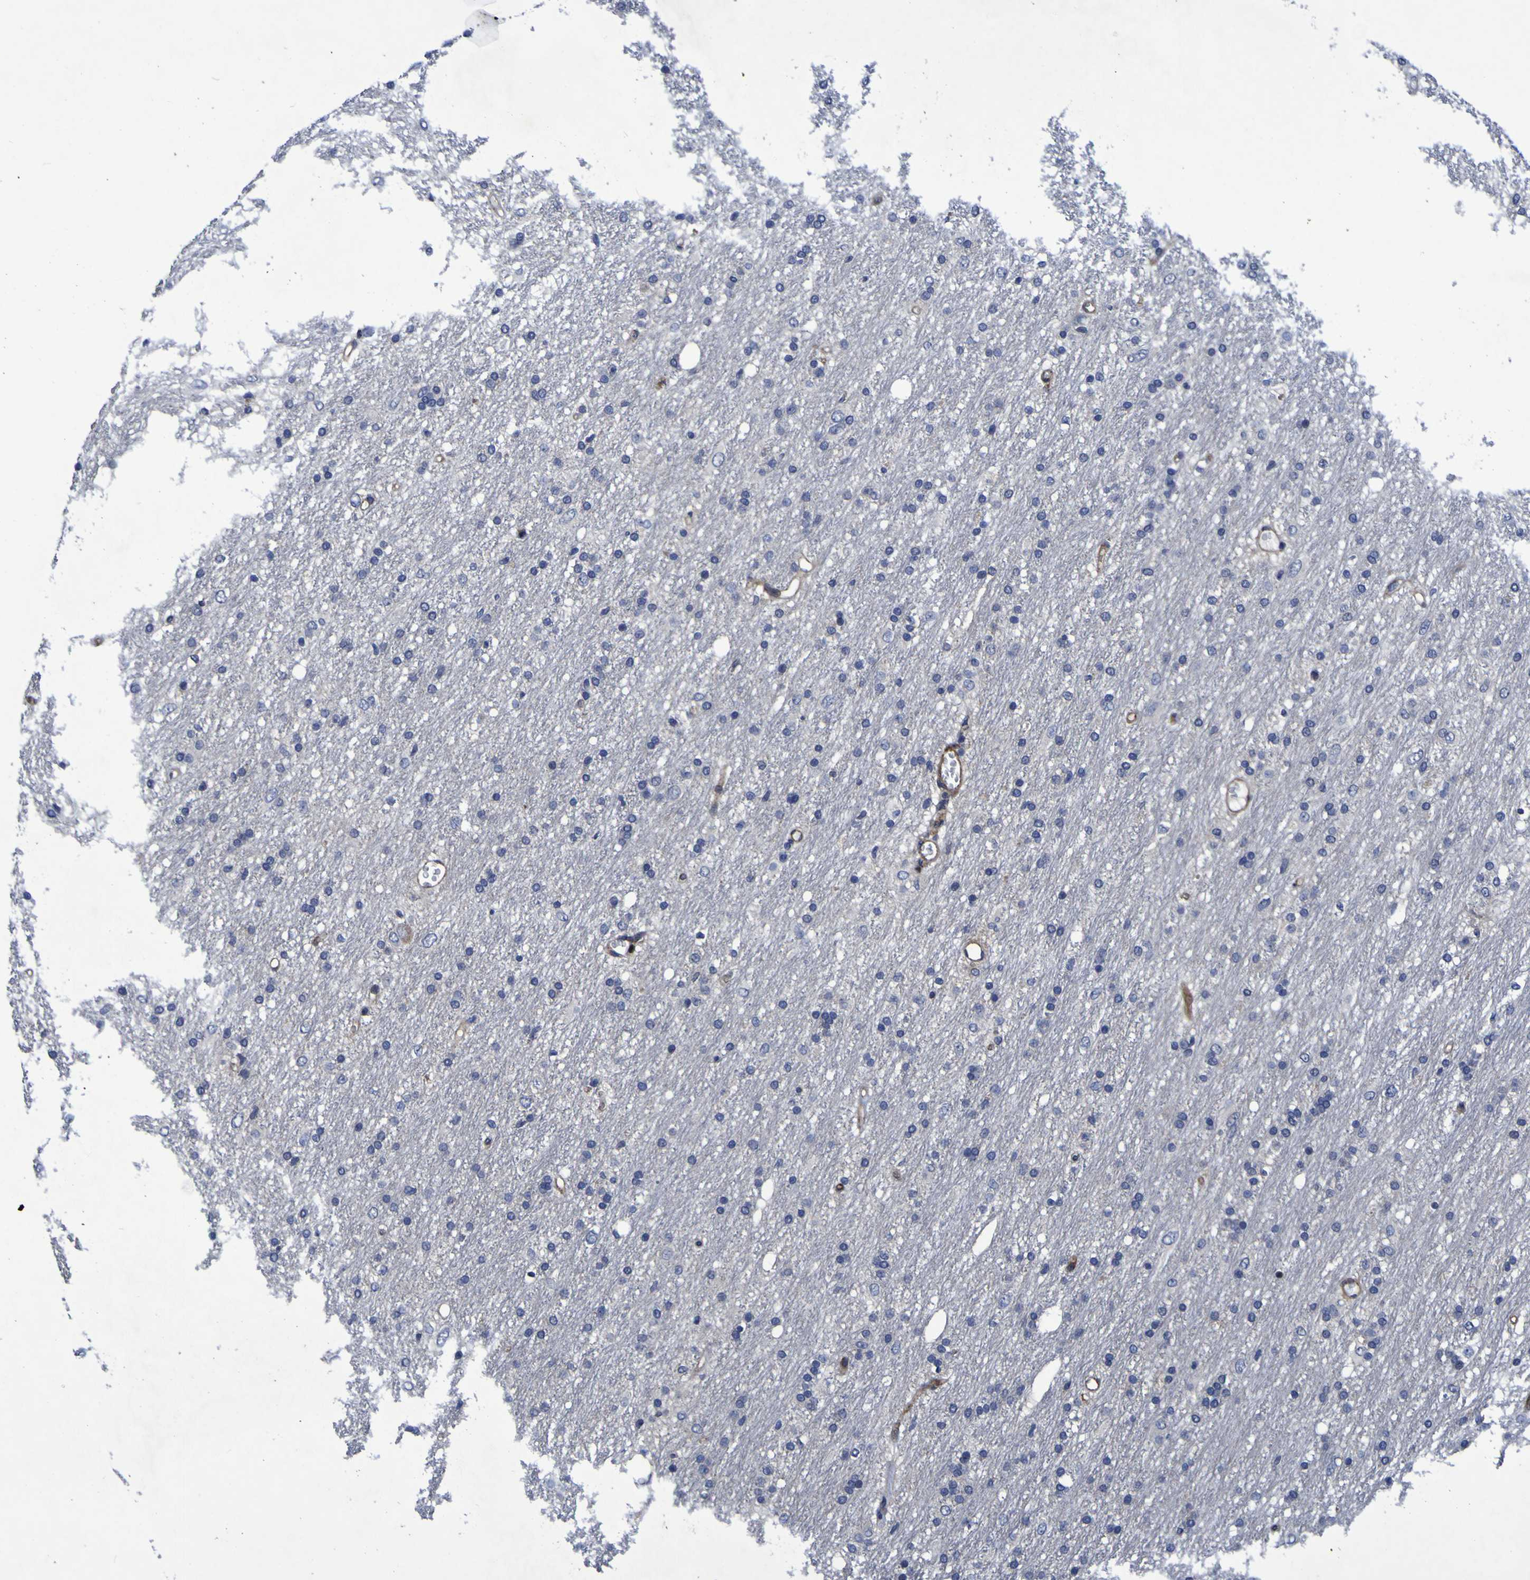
{"staining": {"intensity": "negative", "quantity": "none", "location": "none"}, "tissue": "glioma", "cell_type": "Tumor cells", "image_type": "cancer", "snomed": [{"axis": "morphology", "description": "Glioma, malignant, Low grade"}, {"axis": "topography", "description": "Brain"}], "caption": "Tumor cells show no significant expression in glioma.", "gene": "MGLL", "patient": {"sex": "male", "age": 77}}